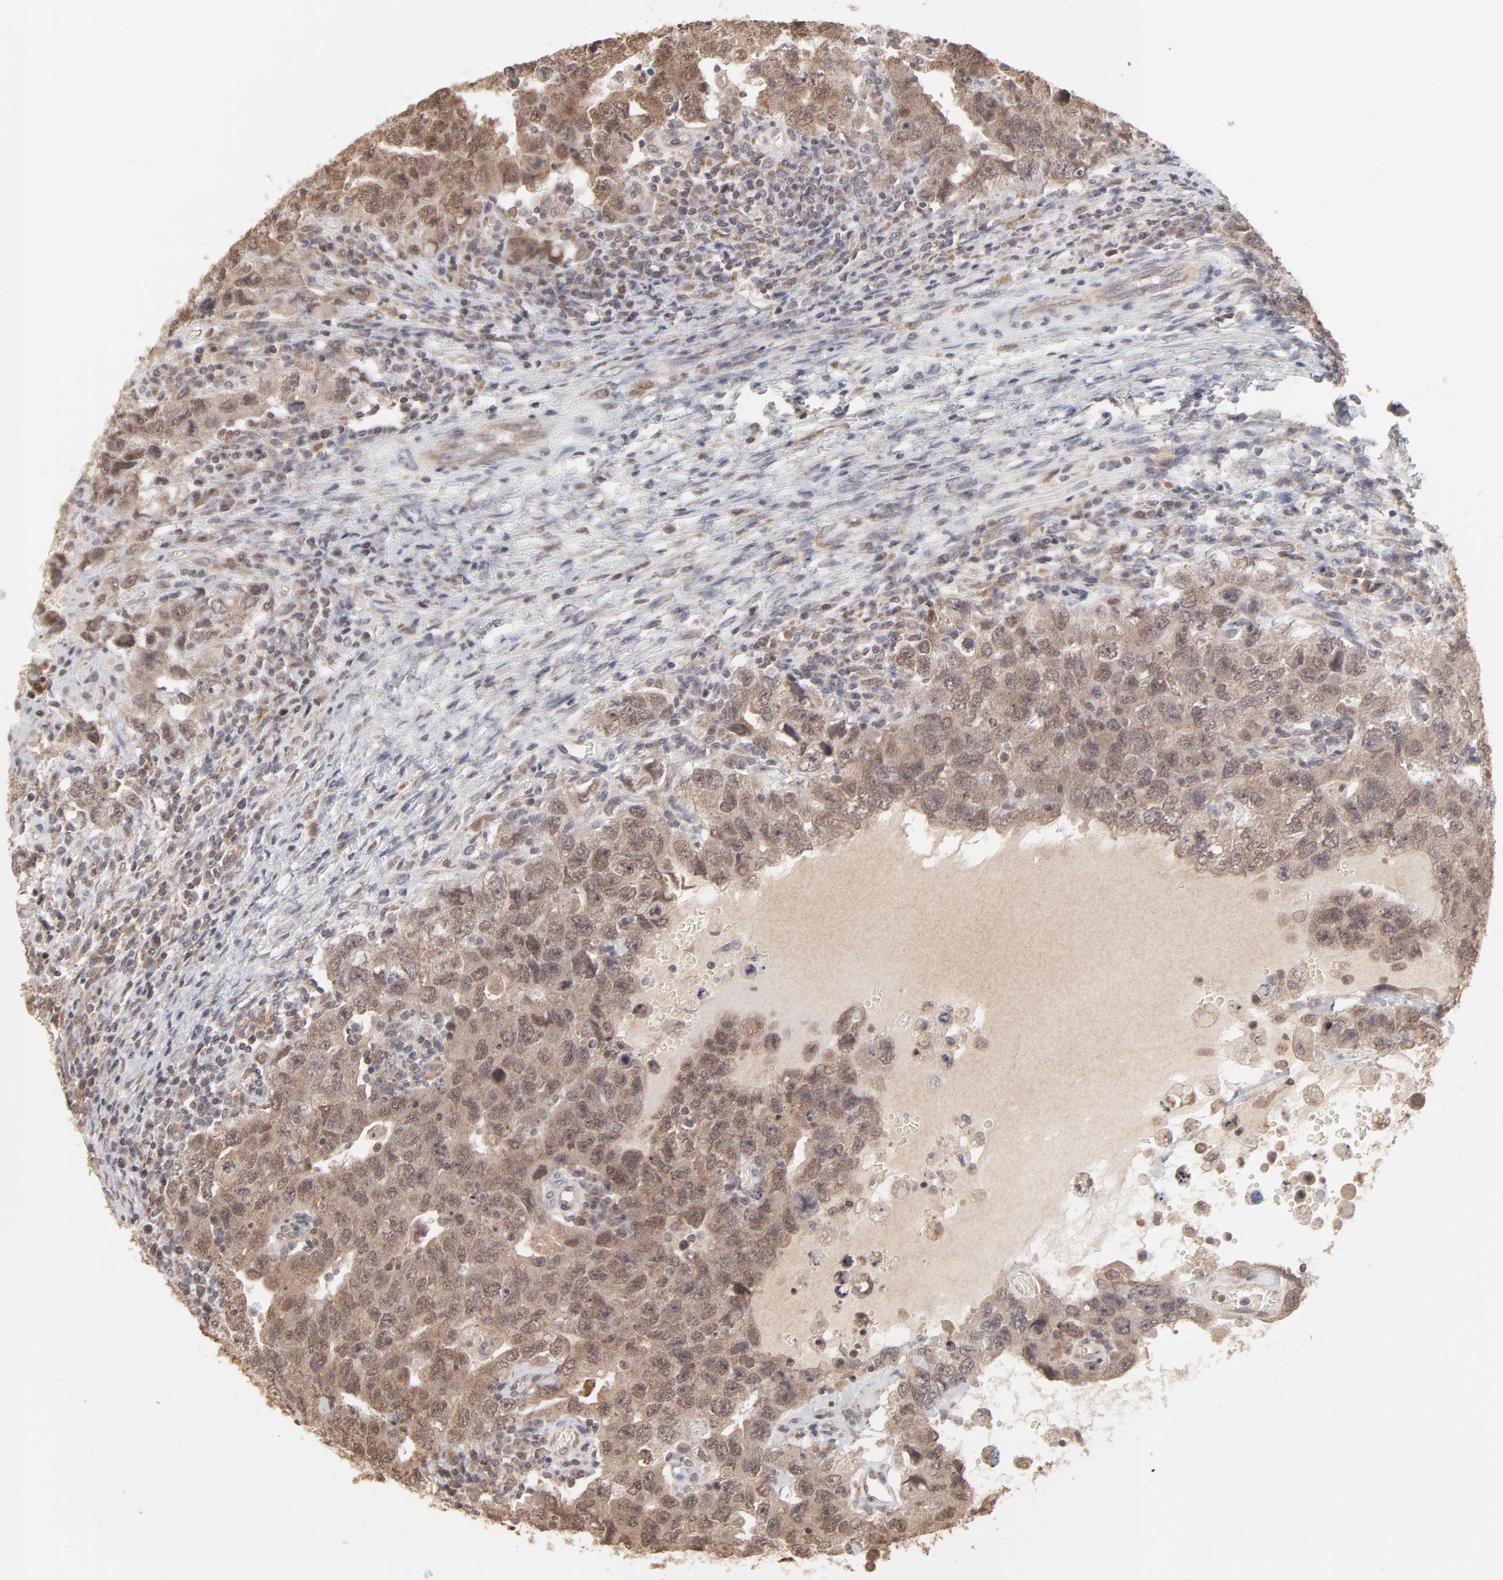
{"staining": {"intensity": "moderate", "quantity": ">75%", "location": "cytoplasmic/membranous,nuclear"}, "tissue": "testis cancer", "cell_type": "Tumor cells", "image_type": "cancer", "snomed": [{"axis": "morphology", "description": "Carcinoma, Embryonal, NOS"}, {"axis": "topography", "description": "Testis"}], "caption": "Moderate cytoplasmic/membranous and nuclear protein staining is identified in about >75% of tumor cells in testis cancer (embryonal carcinoma).", "gene": "ARIH1", "patient": {"sex": "male", "age": 26}}